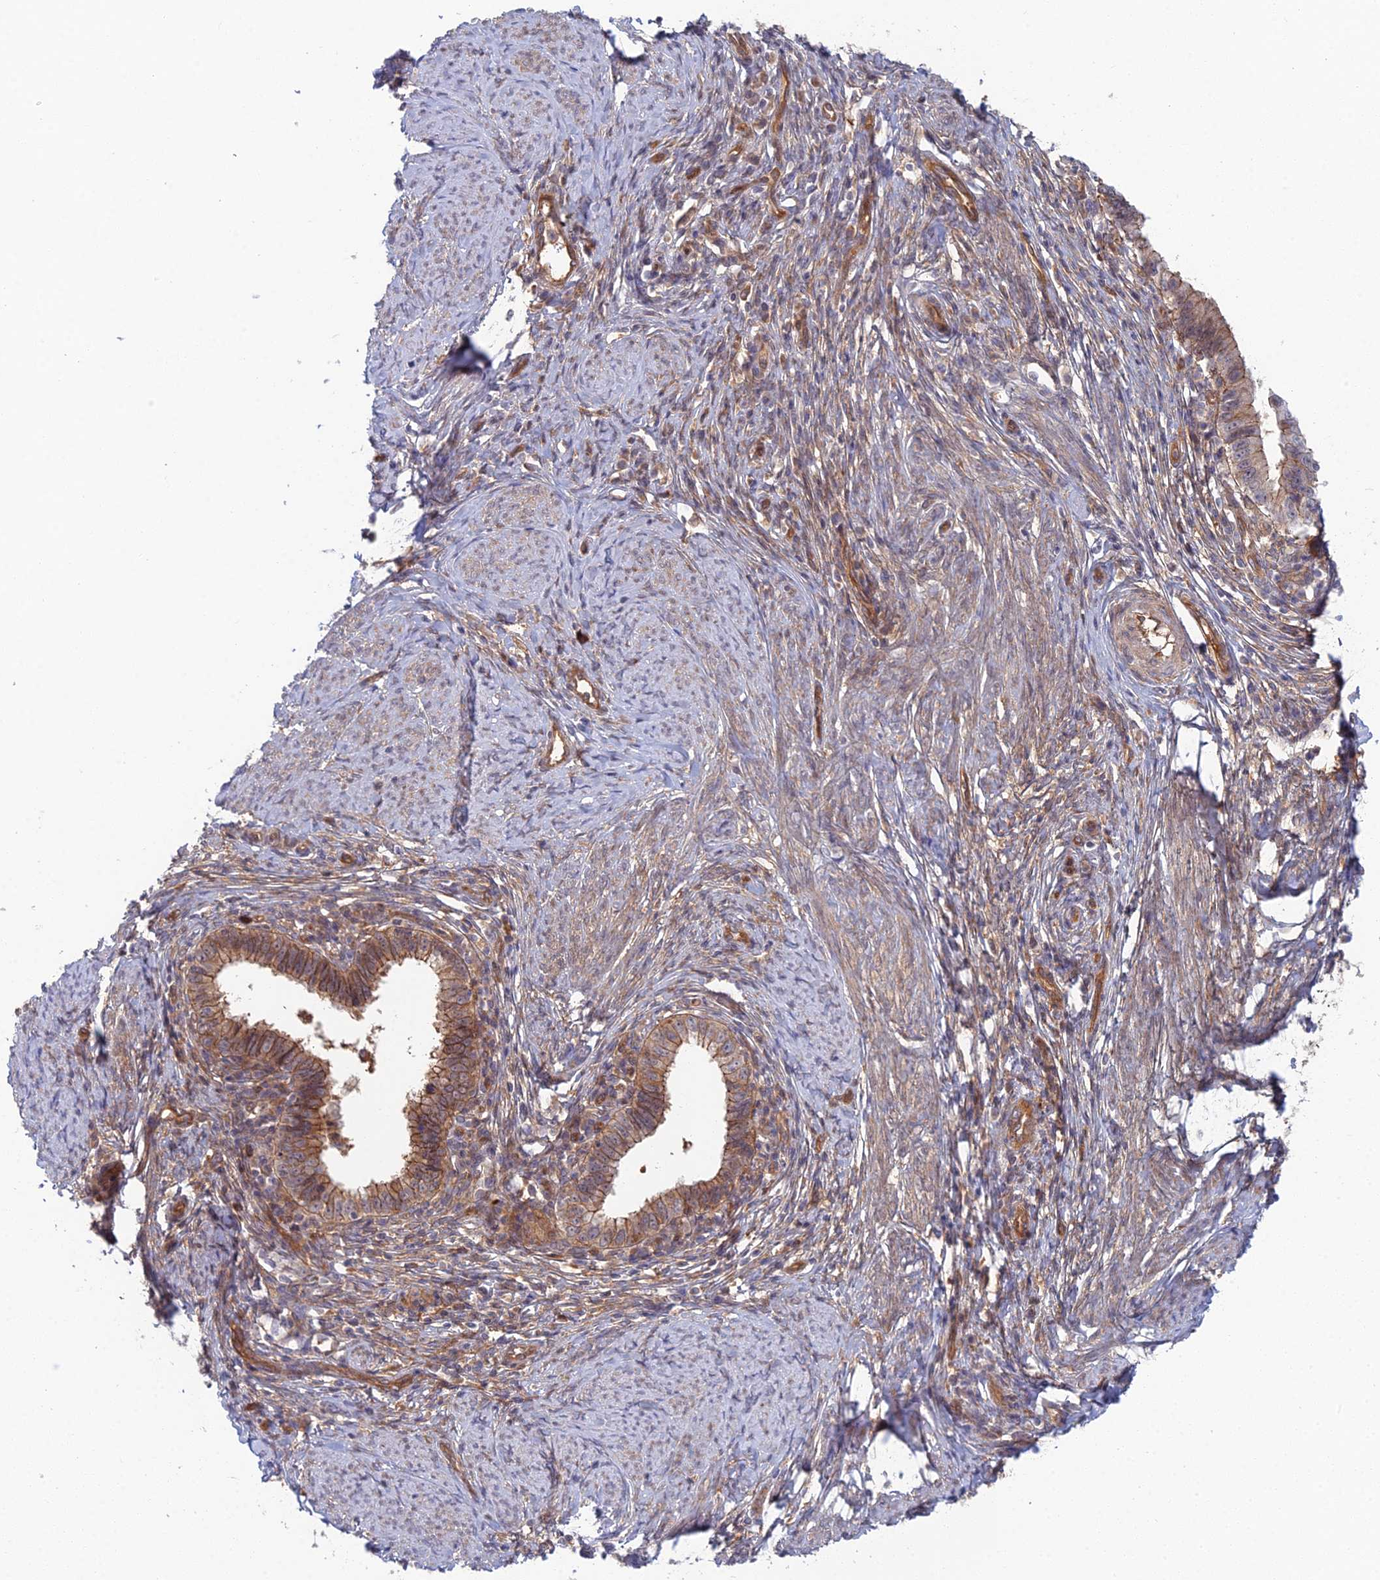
{"staining": {"intensity": "moderate", "quantity": ">75%", "location": "cytoplasmic/membranous"}, "tissue": "cervical cancer", "cell_type": "Tumor cells", "image_type": "cancer", "snomed": [{"axis": "morphology", "description": "Adenocarcinoma, NOS"}, {"axis": "topography", "description": "Cervix"}], "caption": "Cervical cancer (adenocarcinoma) was stained to show a protein in brown. There is medium levels of moderate cytoplasmic/membranous positivity in approximately >75% of tumor cells.", "gene": "ABHD1", "patient": {"sex": "female", "age": 36}}